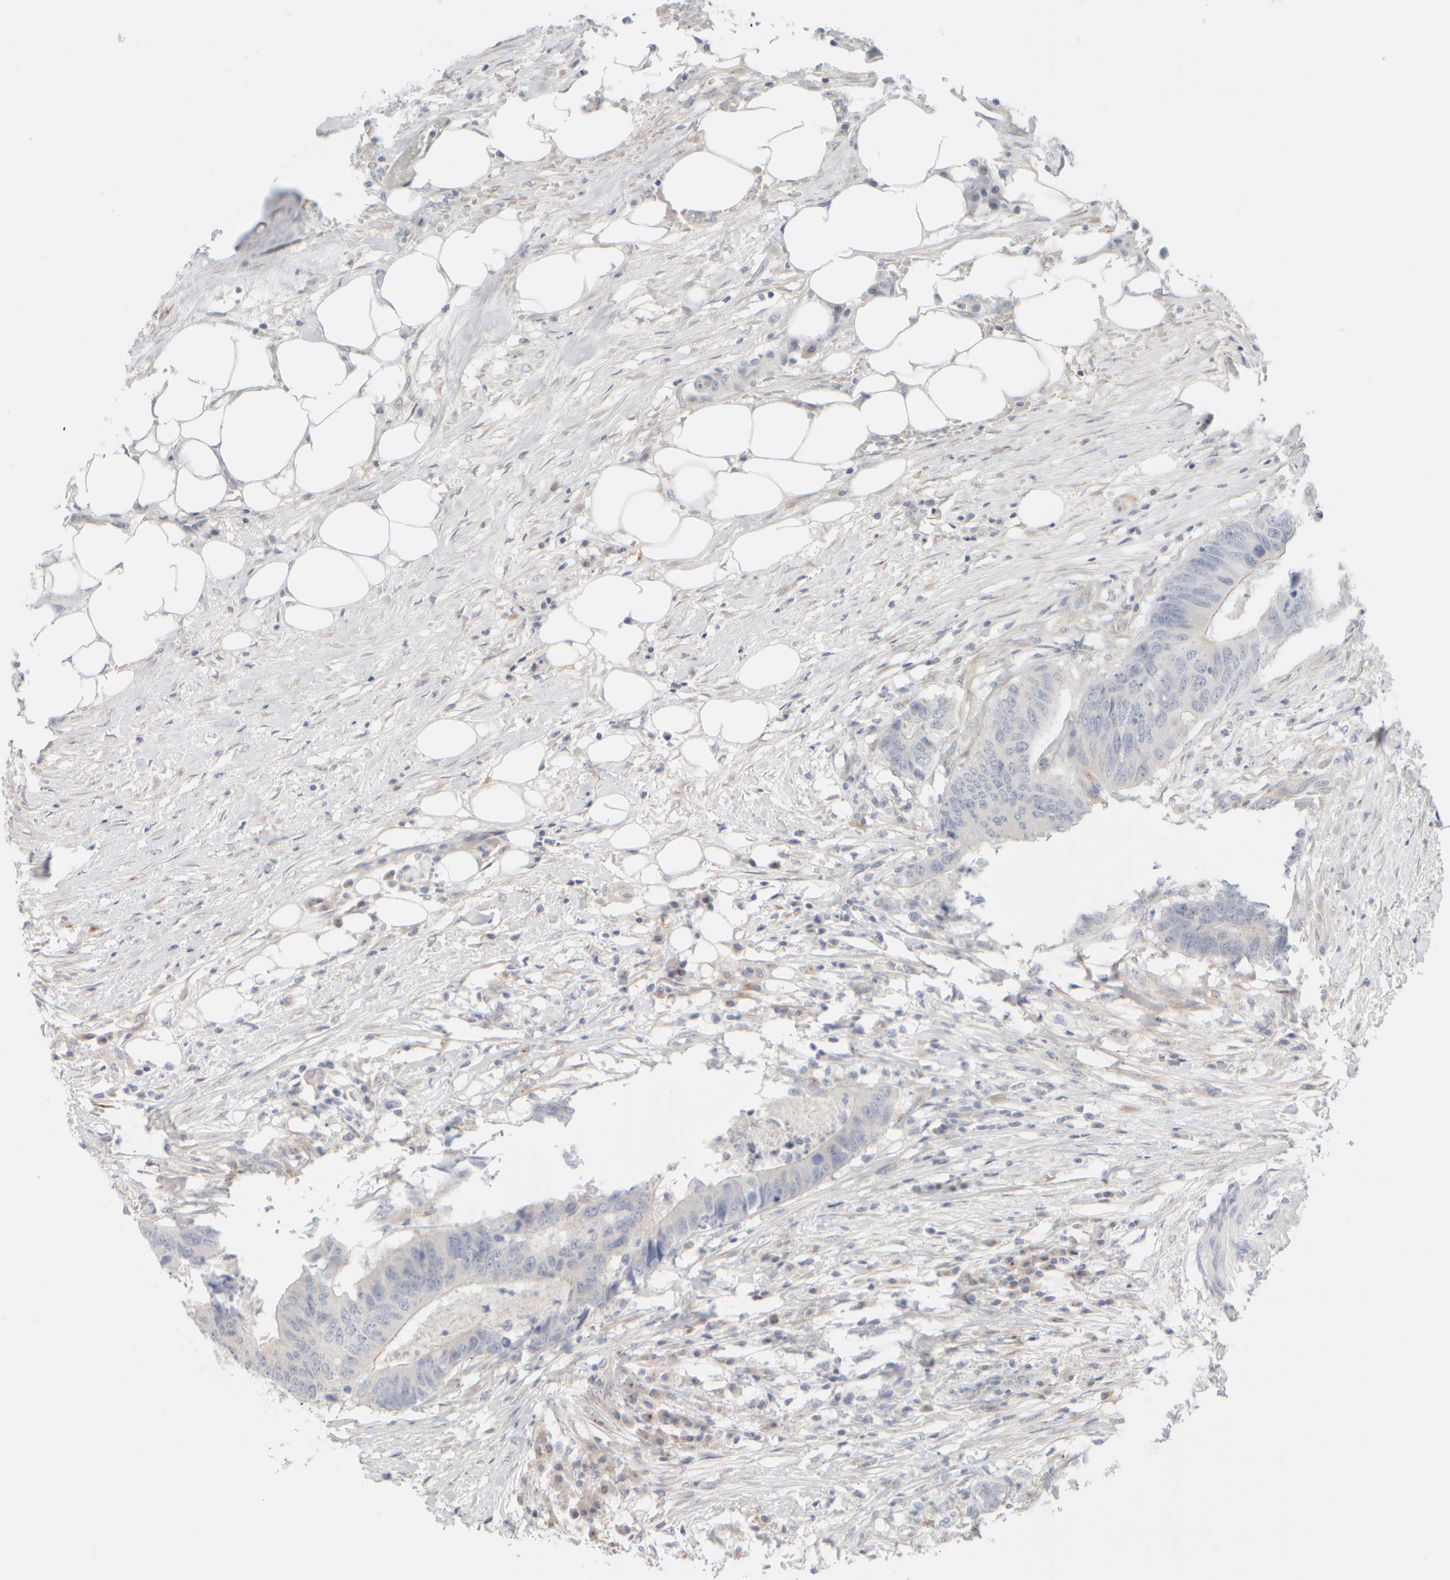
{"staining": {"intensity": "negative", "quantity": "none", "location": "none"}, "tissue": "colorectal cancer", "cell_type": "Tumor cells", "image_type": "cancer", "snomed": [{"axis": "morphology", "description": "Adenocarcinoma, NOS"}, {"axis": "topography", "description": "Colon"}], "caption": "DAB (3,3'-diaminobenzidine) immunohistochemical staining of colorectal cancer reveals no significant staining in tumor cells.", "gene": "GOPC", "patient": {"sex": "male", "age": 56}}